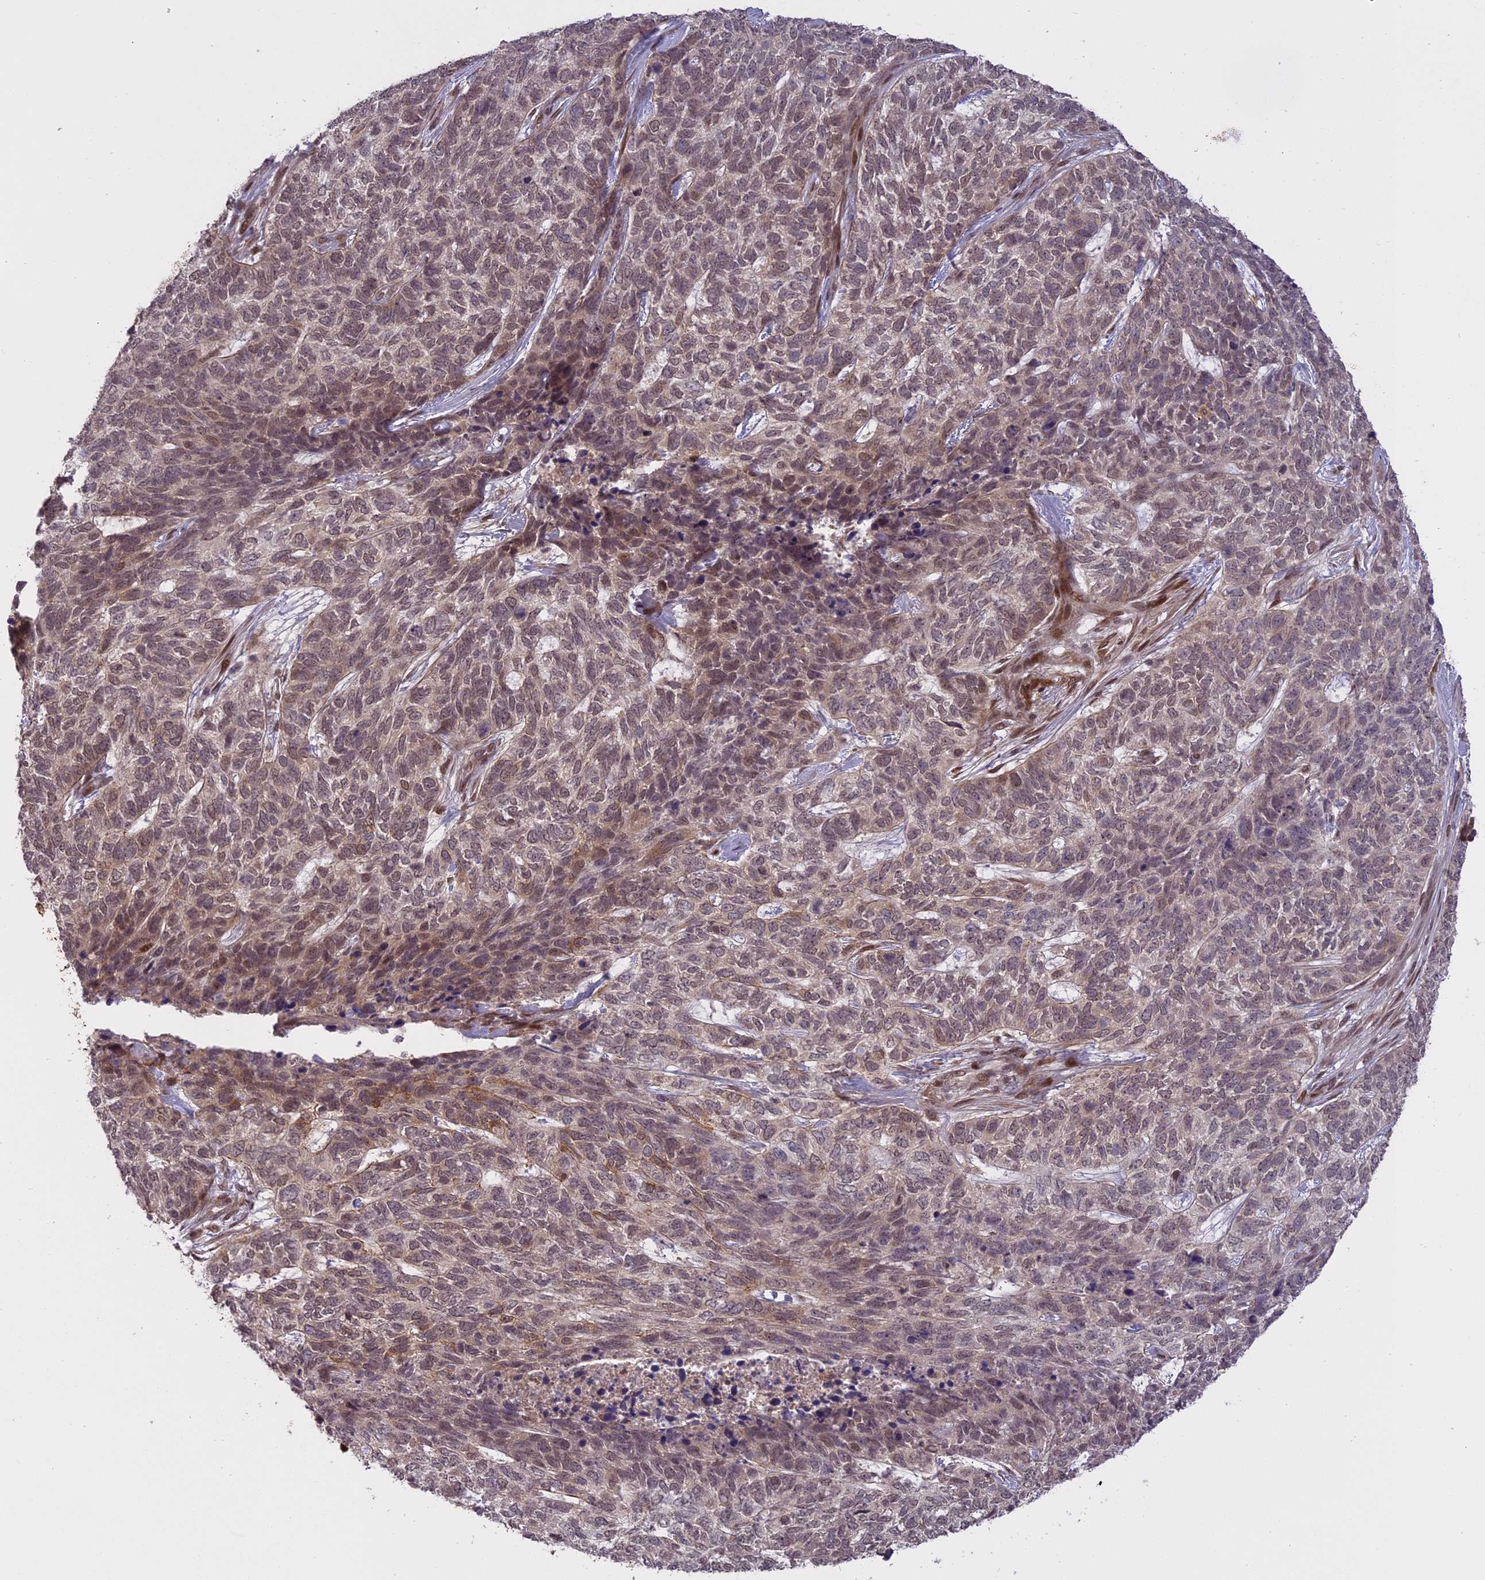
{"staining": {"intensity": "moderate", "quantity": "25%-75%", "location": "cytoplasmic/membranous,nuclear"}, "tissue": "skin cancer", "cell_type": "Tumor cells", "image_type": "cancer", "snomed": [{"axis": "morphology", "description": "Basal cell carcinoma"}, {"axis": "topography", "description": "Skin"}], "caption": "Protein staining of skin cancer tissue shows moderate cytoplasmic/membranous and nuclear staining in approximately 25%-75% of tumor cells. Immunohistochemistry stains the protein in brown and the nuclei are stained blue.", "gene": "PRELID2", "patient": {"sex": "female", "age": 65}}